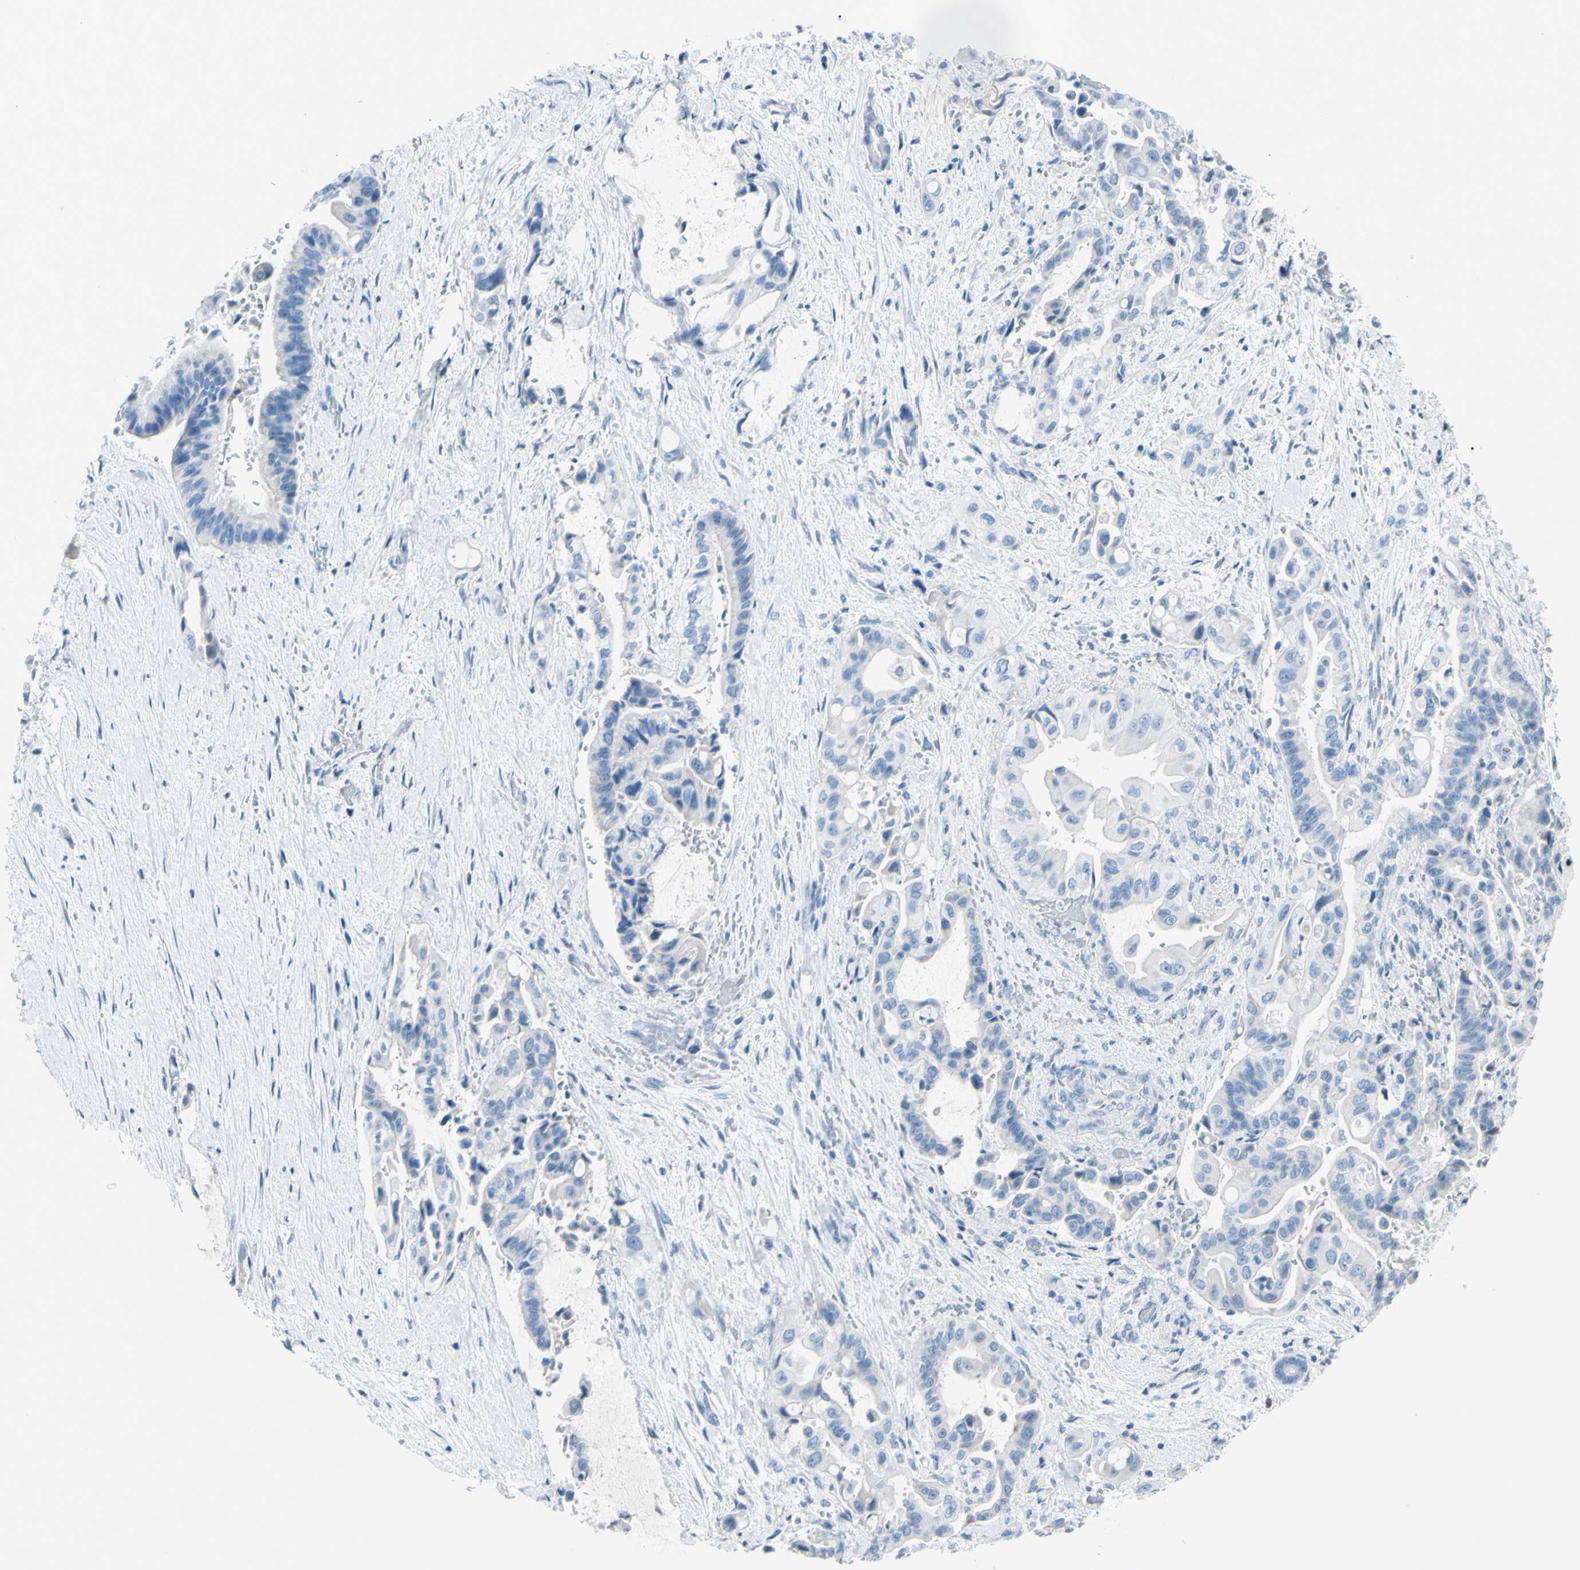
{"staining": {"intensity": "negative", "quantity": "none", "location": "none"}, "tissue": "liver cancer", "cell_type": "Tumor cells", "image_type": "cancer", "snomed": [{"axis": "morphology", "description": "Cholangiocarcinoma"}, {"axis": "topography", "description": "Liver"}], "caption": "A high-resolution histopathology image shows immunohistochemistry (IHC) staining of liver cancer, which reveals no significant expression in tumor cells.", "gene": "TFPI2", "patient": {"sex": "female", "age": 61}}